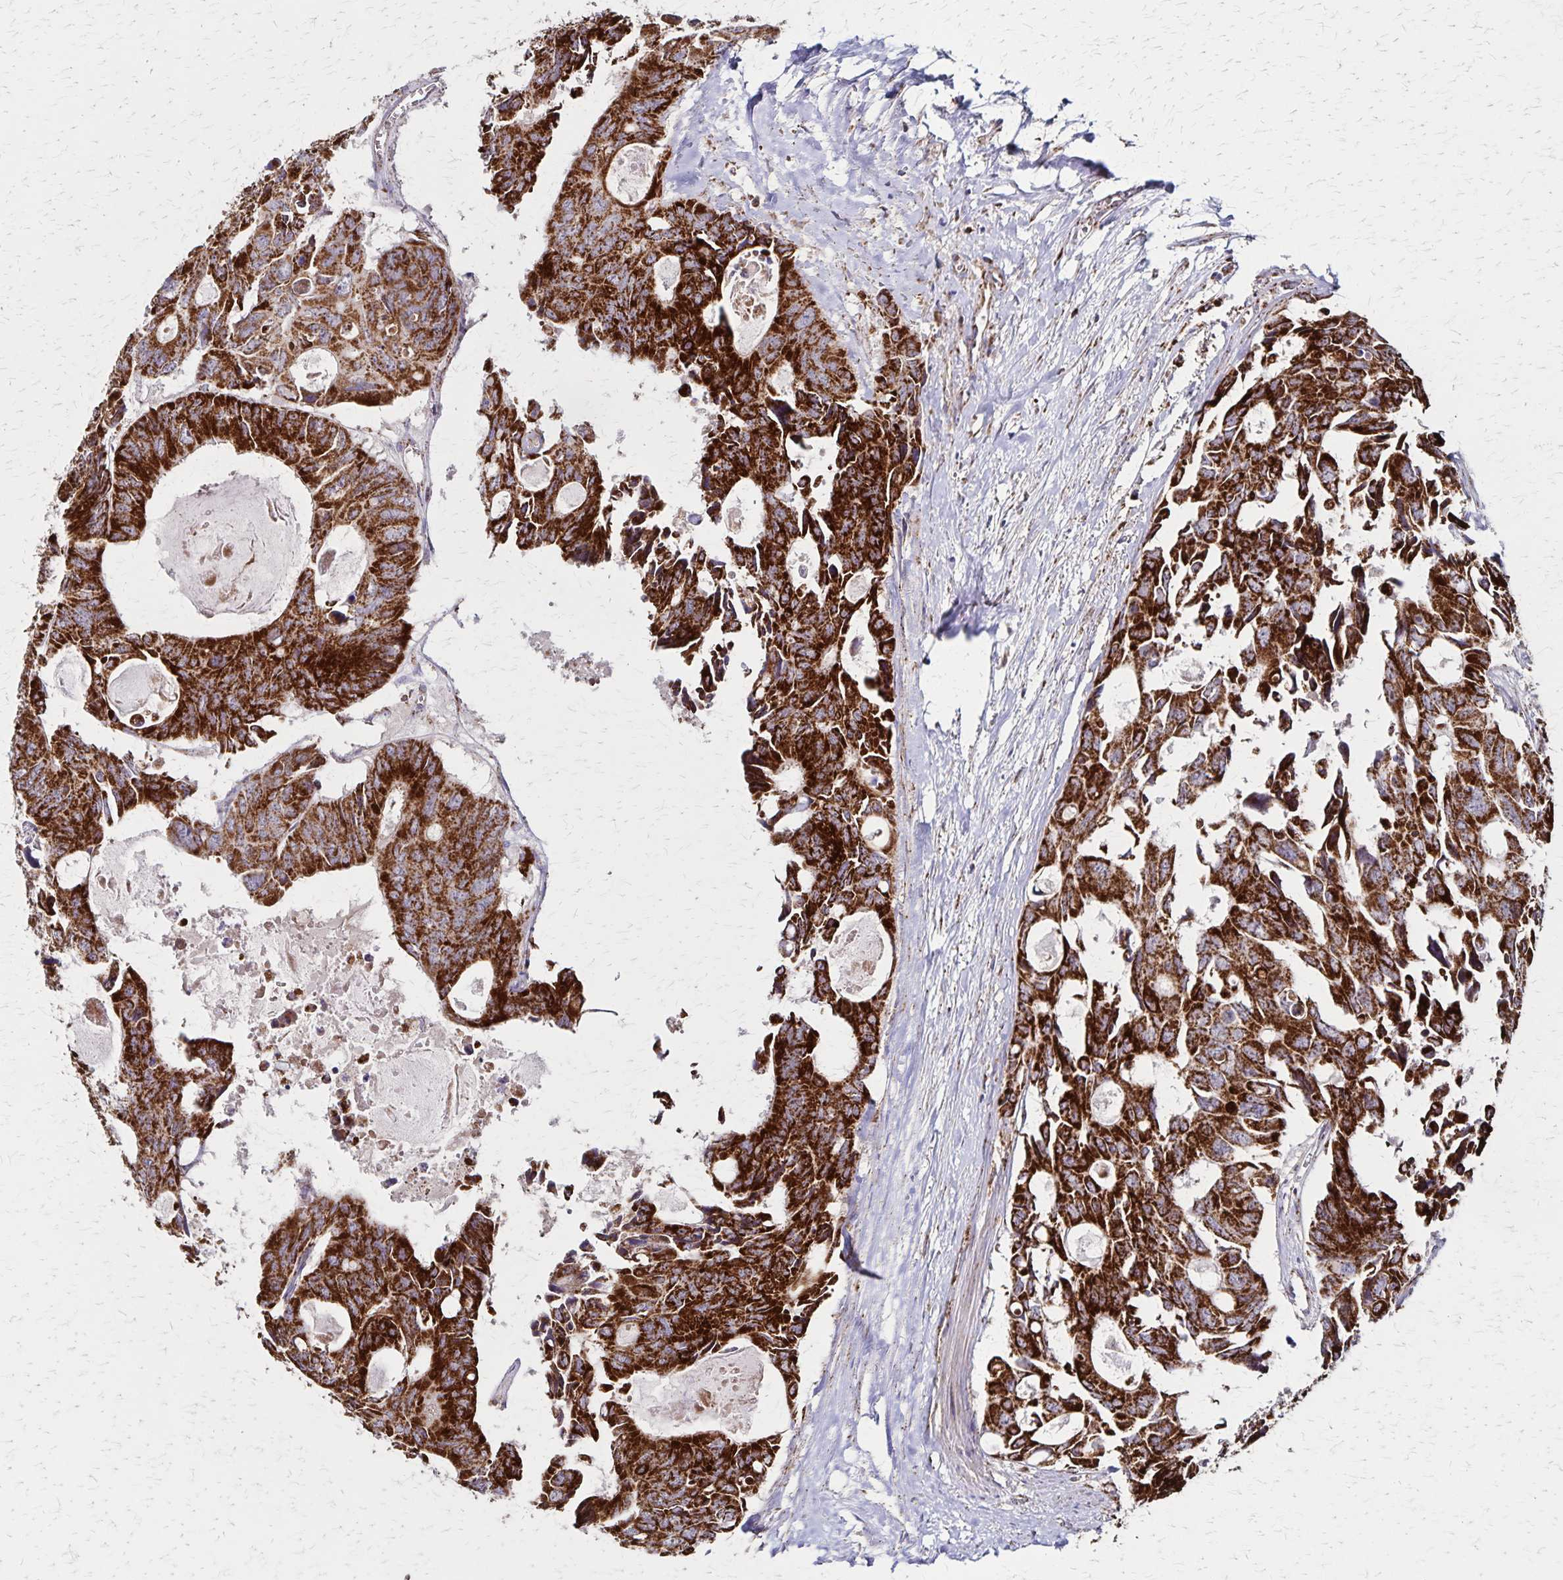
{"staining": {"intensity": "strong", "quantity": ">75%", "location": "cytoplasmic/membranous"}, "tissue": "colorectal cancer", "cell_type": "Tumor cells", "image_type": "cancer", "snomed": [{"axis": "morphology", "description": "Adenocarcinoma, NOS"}, {"axis": "topography", "description": "Rectum"}], "caption": "Colorectal cancer stained for a protein shows strong cytoplasmic/membranous positivity in tumor cells. The protein is shown in brown color, while the nuclei are stained blue.", "gene": "NFS1", "patient": {"sex": "male", "age": 76}}